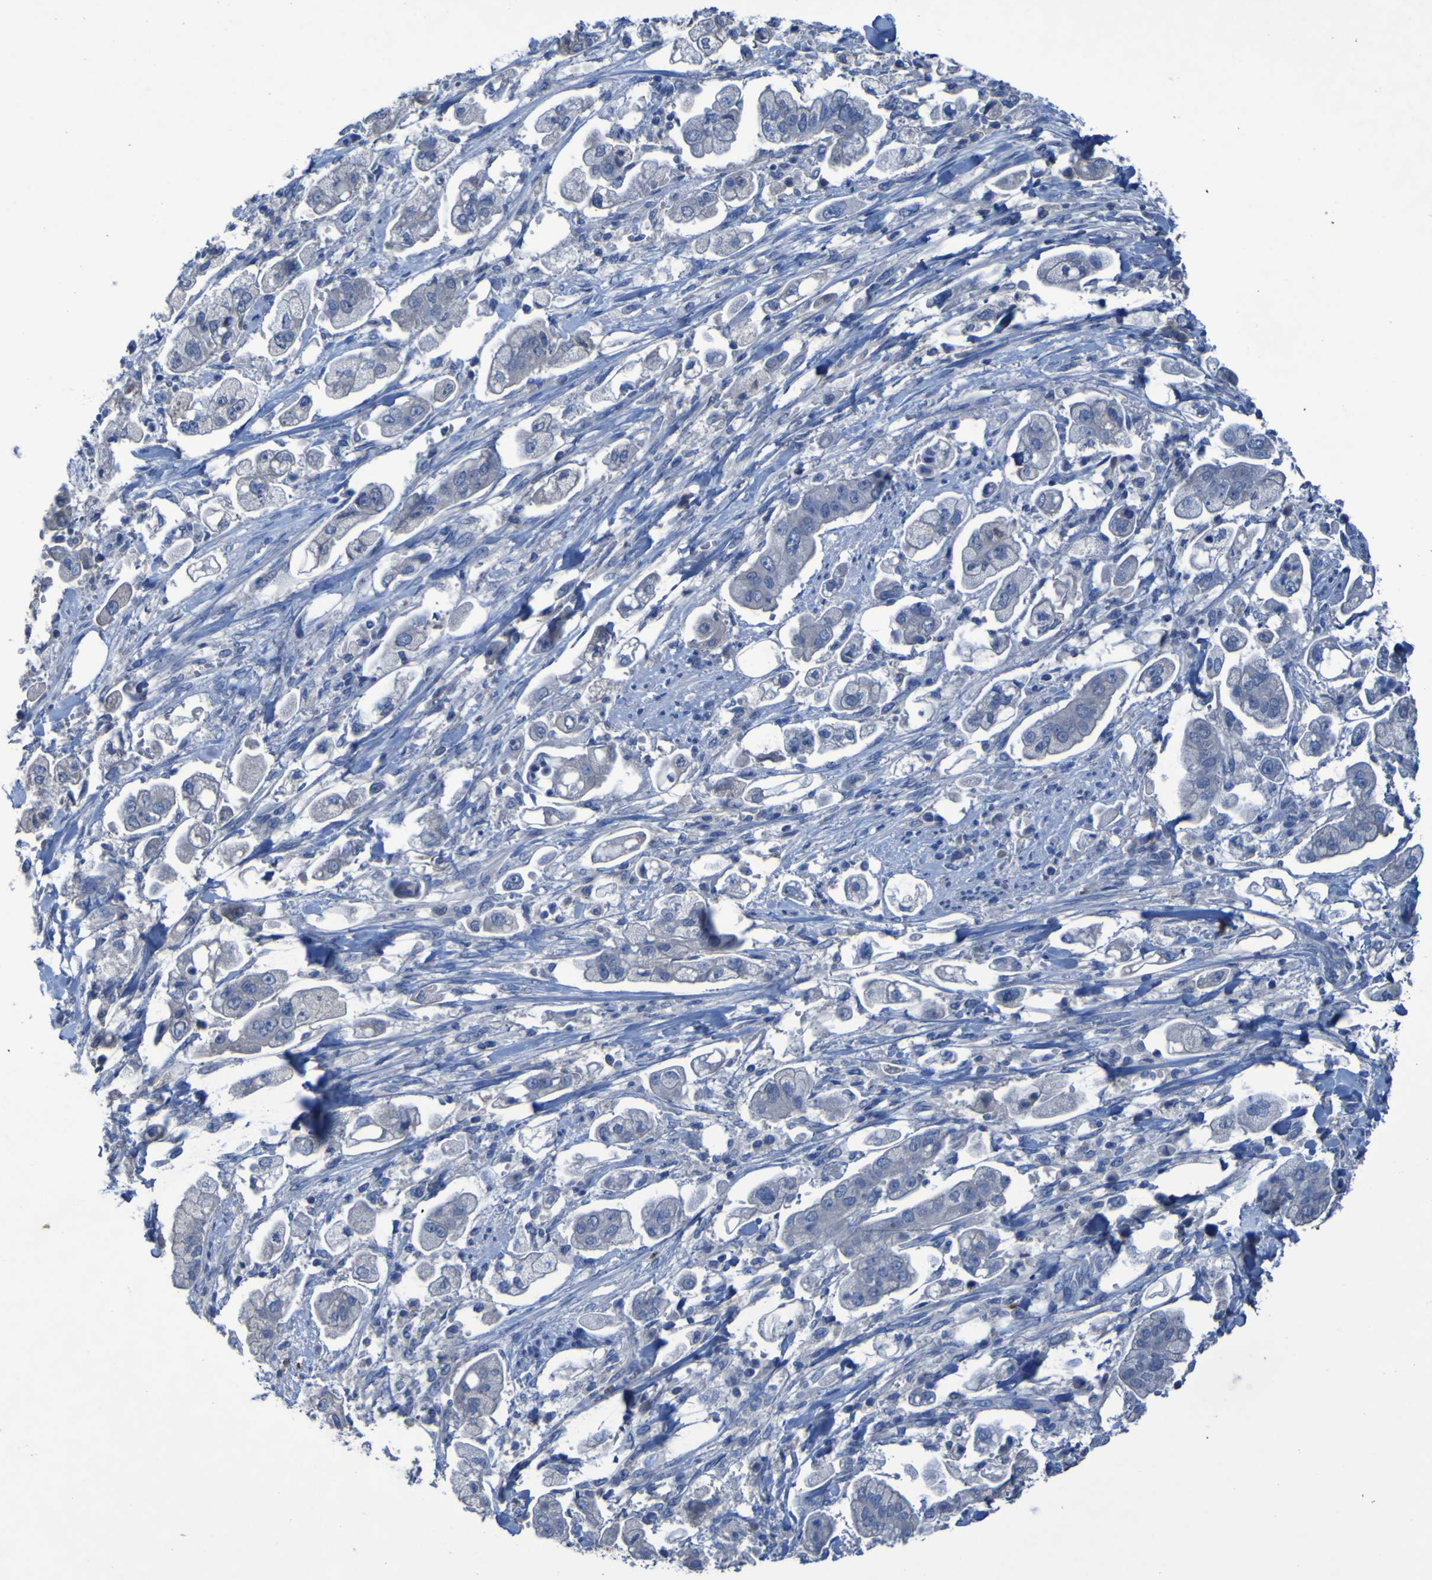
{"staining": {"intensity": "negative", "quantity": "none", "location": "none"}, "tissue": "stomach cancer", "cell_type": "Tumor cells", "image_type": "cancer", "snomed": [{"axis": "morphology", "description": "Adenocarcinoma, NOS"}, {"axis": "topography", "description": "Stomach"}], "caption": "Immunohistochemistry (IHC) image of neoplastic tissue: adenocarcinoma (stomach) stained with DAB (3,3'-diaminobenzidine) demonstrates no significant protein staining in tumor cells.", "gene": "SGK2", "patient": {"sex": "male", "age": 62}}